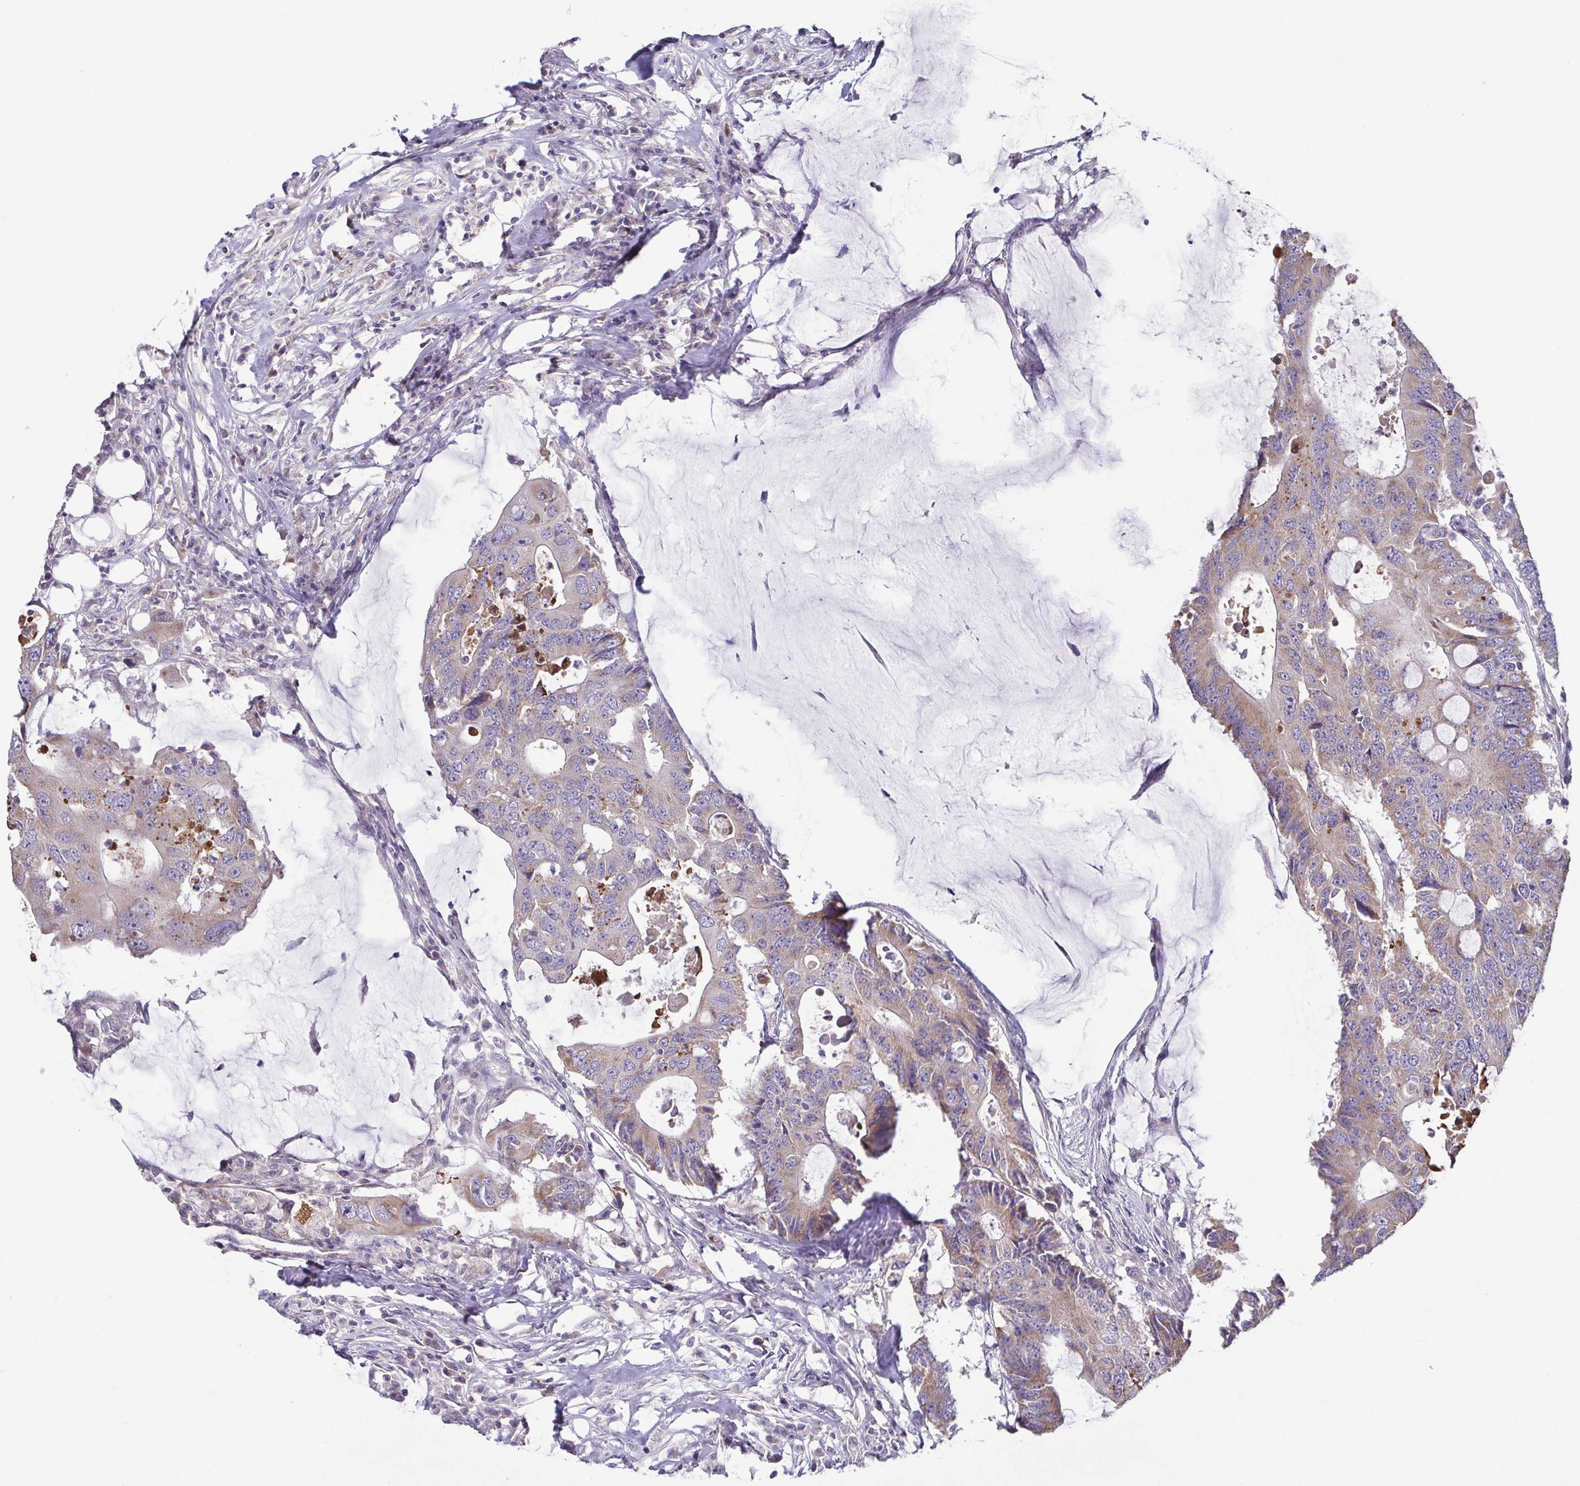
{"staining": {"intensity": "moderate", "quantity": "25%-75%", "location": "cytoplasmic/membranous"}, "tissue": "colorectal cancer", "cell_type": "Tumor cells", "image_type": "cancer", "snomed": [{"axis": "morphology", "description": "Adenocarcinoma, NOS"}, {"axis": "topography", "description": "Colon"}], "caption": "A medium amount of moderate cytoplasmic/membranous positivity is identified in about 25%-75% of tumor cells in colorectal cancer tissue. (Stains: DAB (3,3'-diaminobenzidine) in brown, nuclei in blue, Microscopy: brightfield microscopy at high magnification).", "gene": "OSBPL7", "patient": {"sex": "male", "age": 71}}